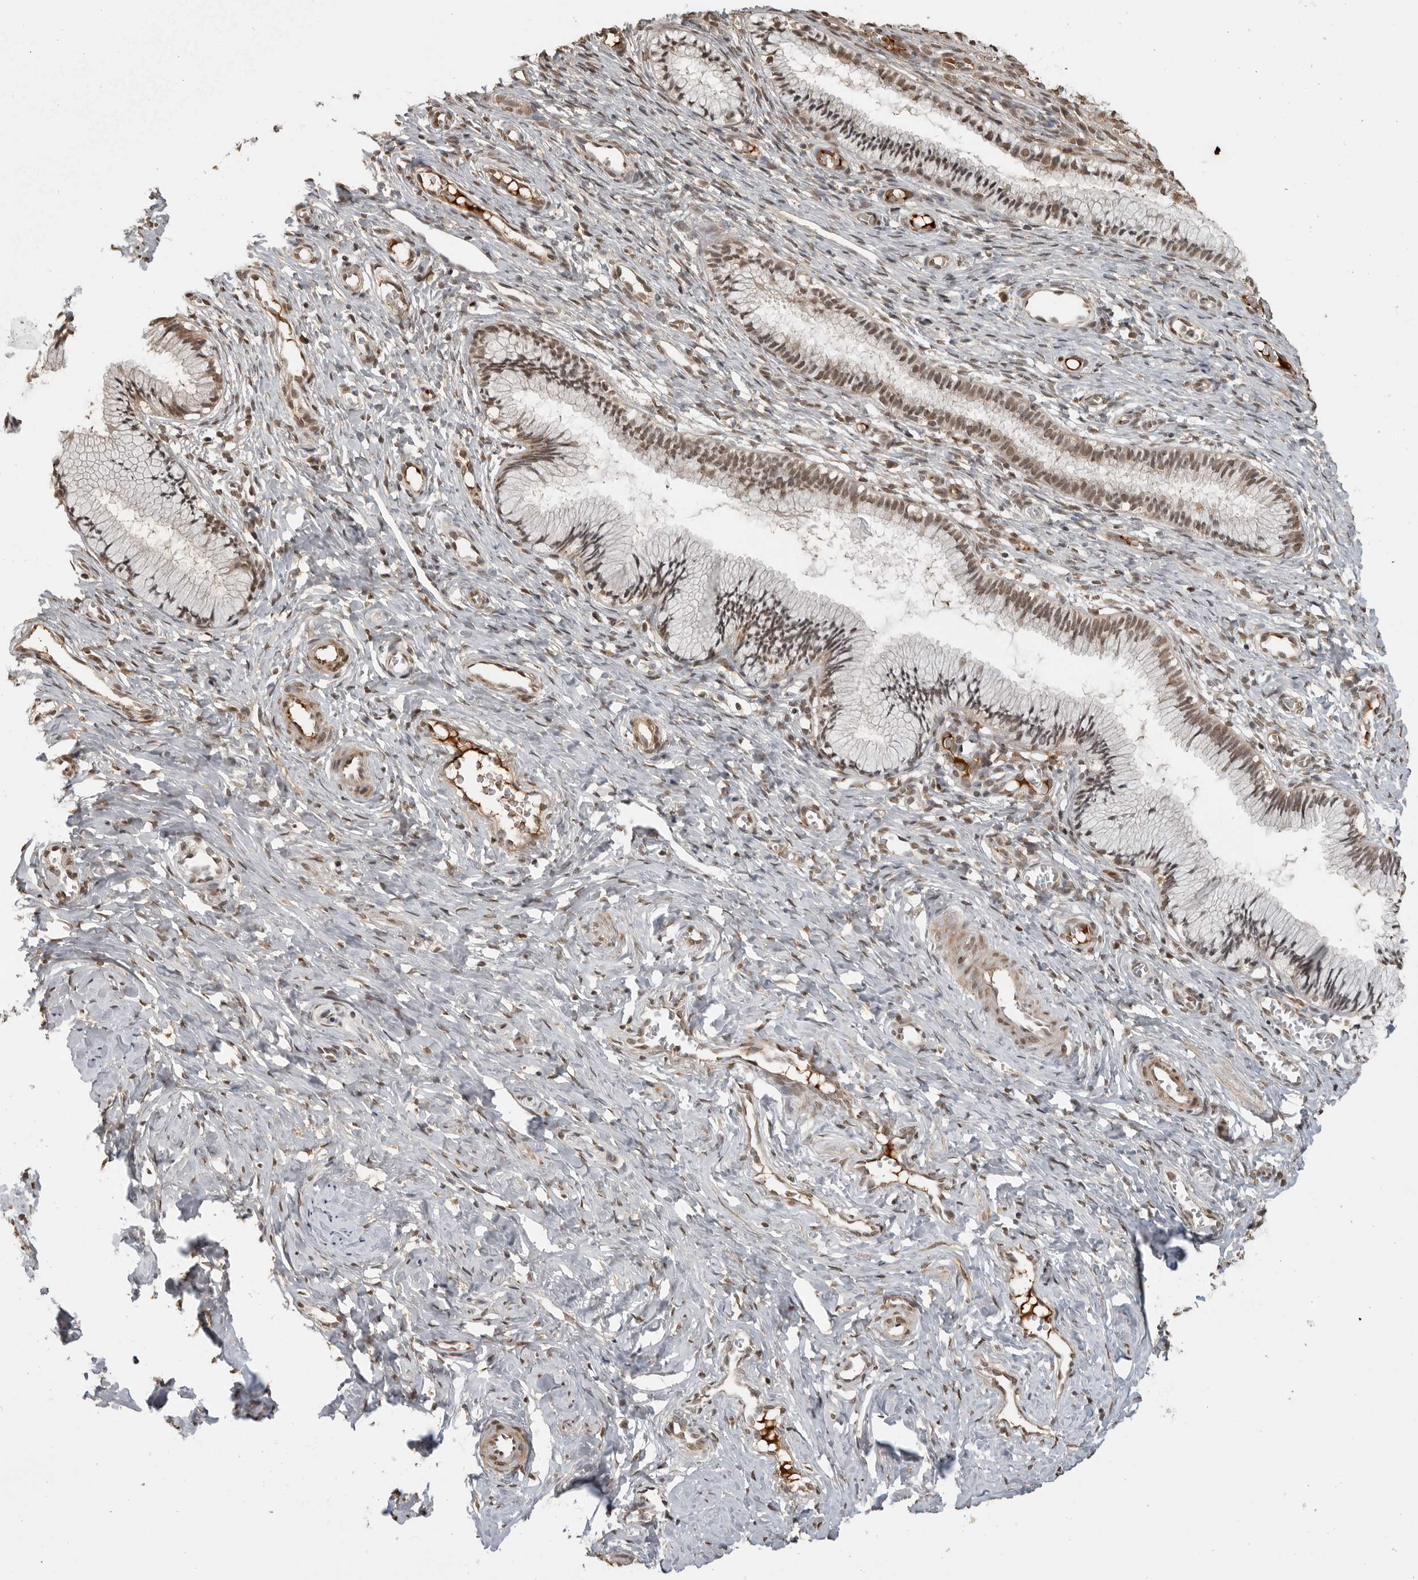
{"staining": {"intensity": "weak", "quantity": "25%-75%", "location": "nuclear"}, "tissue": "cervix", "cell_type": "Glandular cells", "image_type": "normal", "snomed": [{"axis": "morphology", "description": "Normal tissue, NOS"}, {"axis": "topography", "description": "Cervix"}], "caption": "Glandular cells exhibit weak nuclear positivity in about 25%-75% of cells in unremarkable cervix. The protein is shown in brown color, while the nuclei are stained blue.", "gene": "CLOCK", "patient": {"sex": "female", "age": 27}}